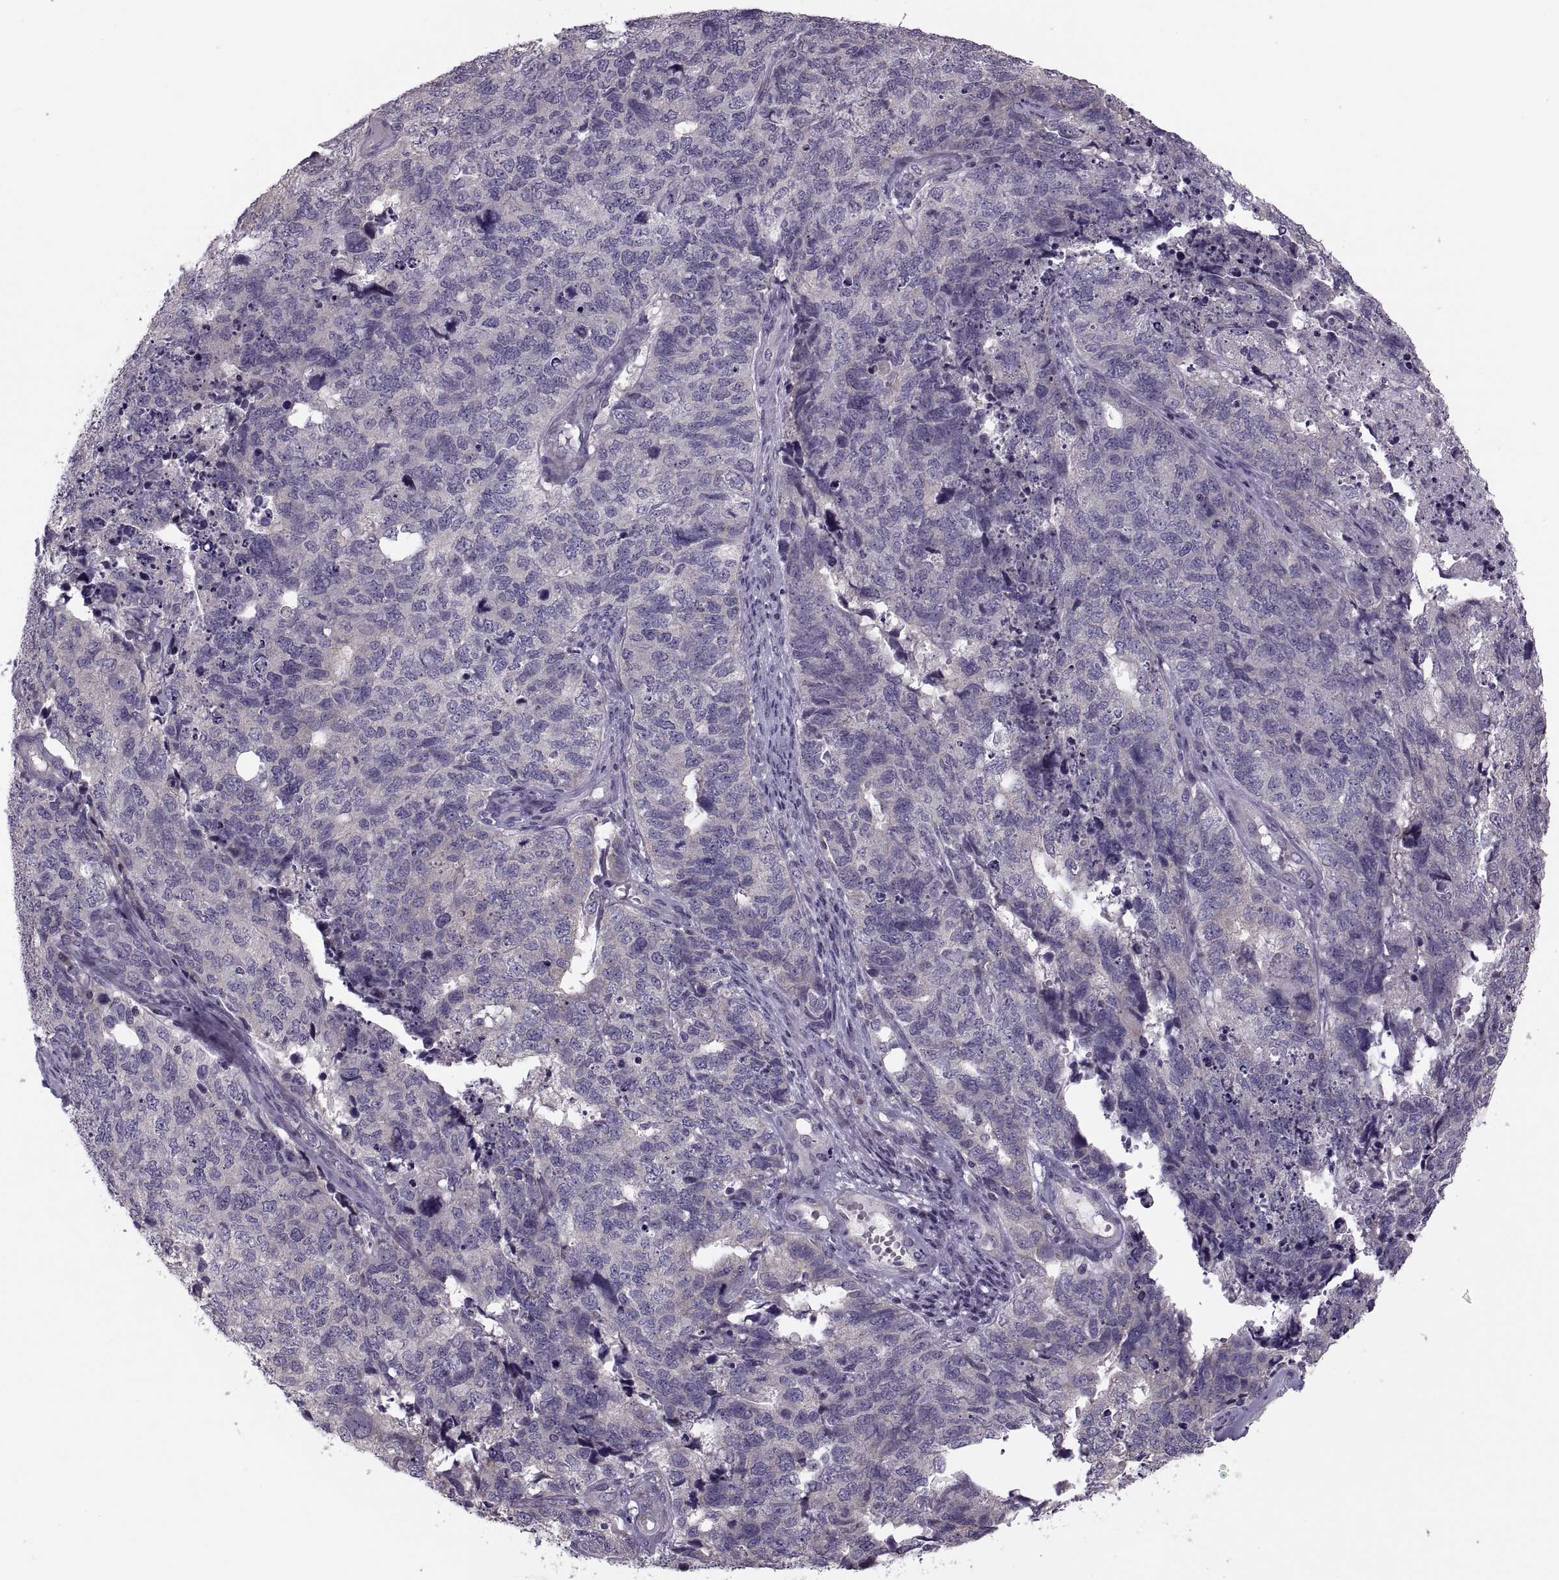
{"staining": {"intensity": "negative", "quantity": "none", "location": "none"}, "tissue": "cervical cancer", "cell_type": "Tumor cells", "image_type": "cancer", "snomed": [{"axis": "morphology", "description": "Squamous cell carcinoma, NOS"}, {"axis": "topography", "description": "Cervix"}], "caption": "Immunohistochemistry of human cervical cancer (squamous cell carcinoma) shows no positivity in tumor cells. (DAB (3,3'-diaminobenzidine) IHC, high magnification).", "gene": "PRSS54", "patient": {"sex": "female", "age": 63}}